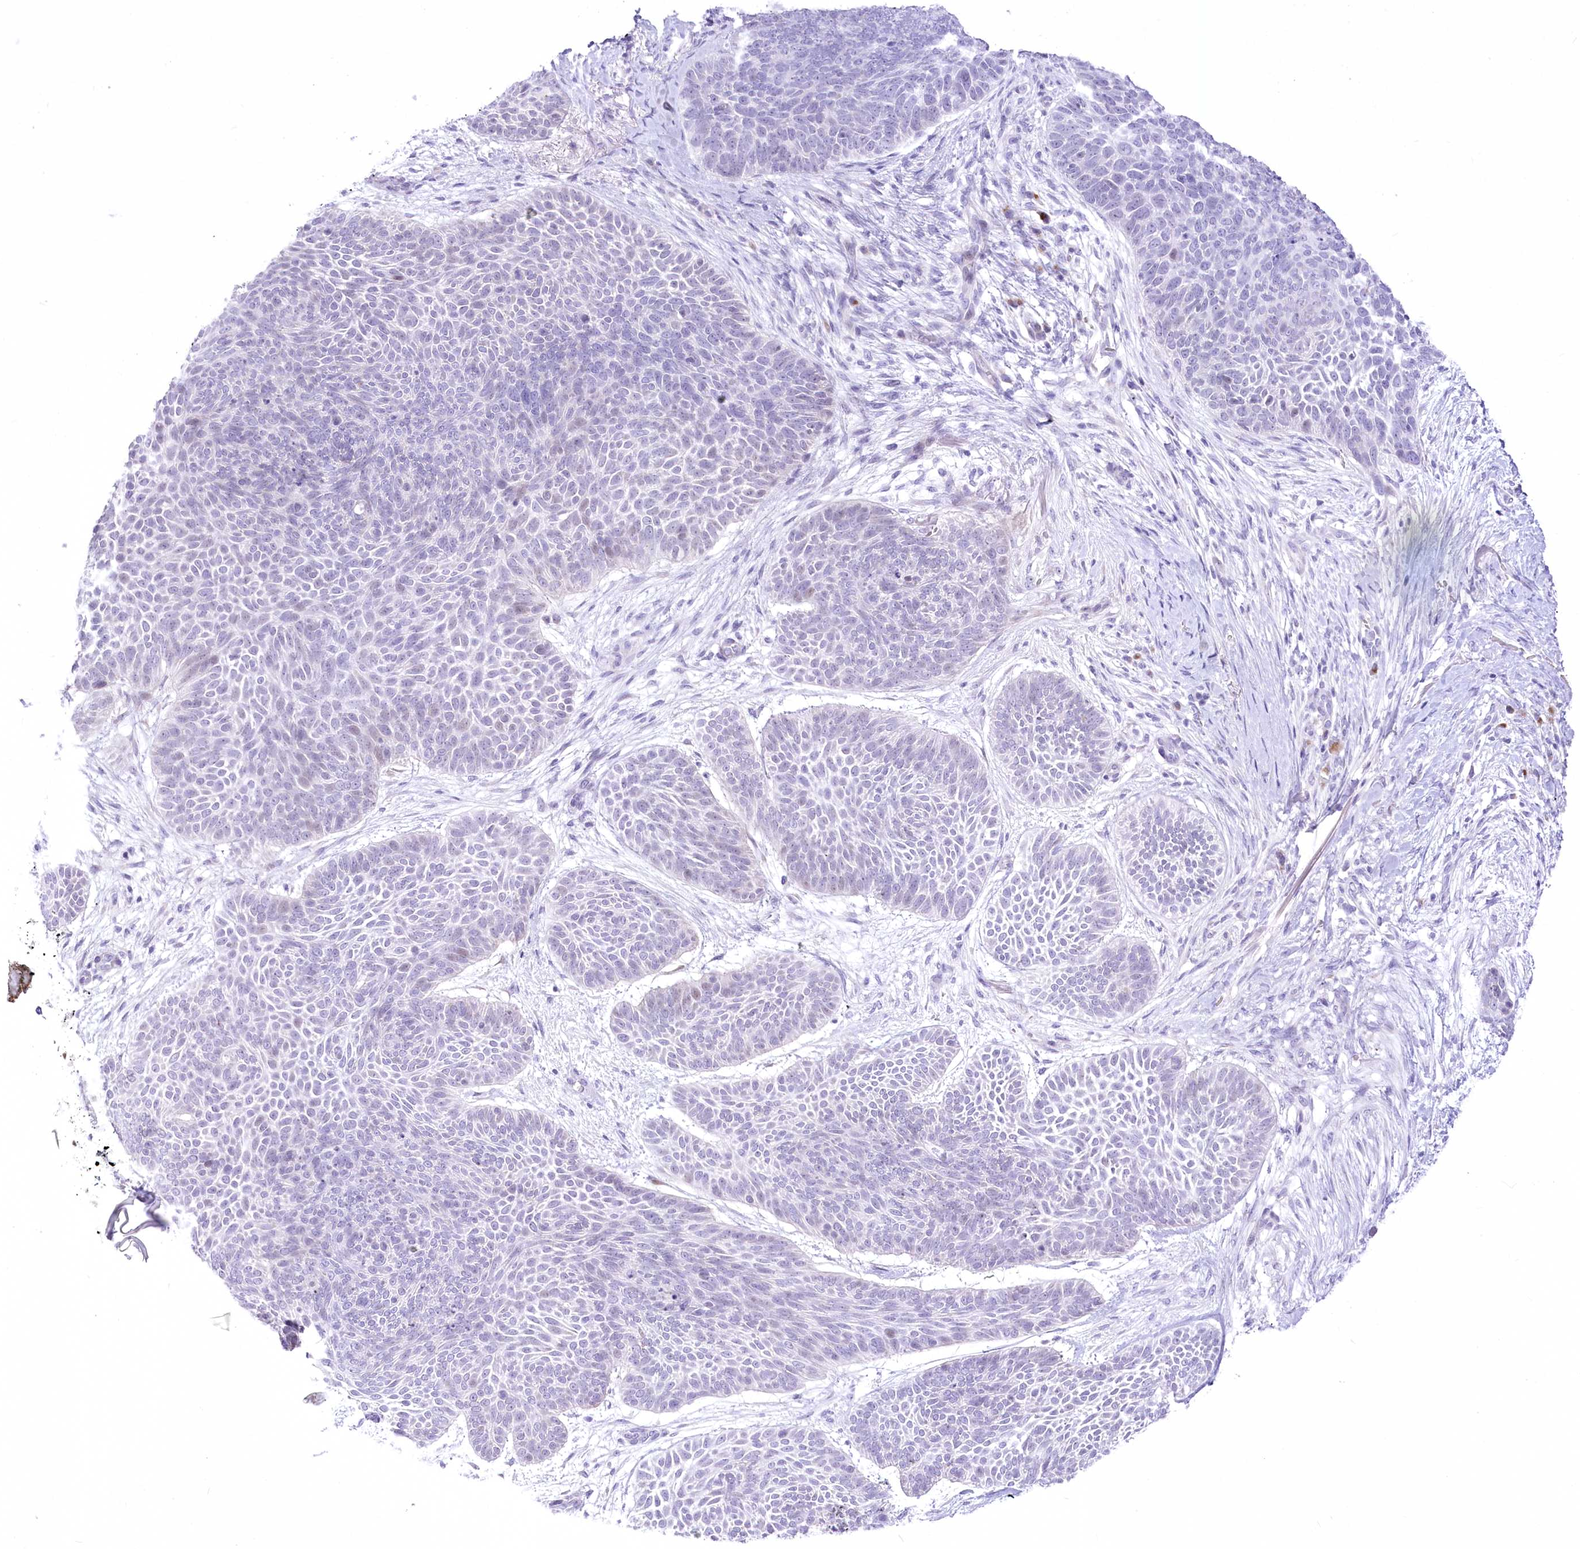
{"staining": {"intensity": "negative", "quantity": "none", "location": "none"}, "tissue": "skin cancer", "cell_type": "Tumor cells", "image_type": "cancer", "snomed": [{"axis": "morphology", "description": "Basal cell carcinoma"}, {"axis": "topography", "description": "Skin"}], "caption": "DAB (3,3'-diaminobenzidine) immunohistochemical staining of skin cancer exhibits no significant staining in tumor cells. Nuclei are stained in blue.", "gene": "BEND7", "patient": {"sex": "male", "age": 85}}